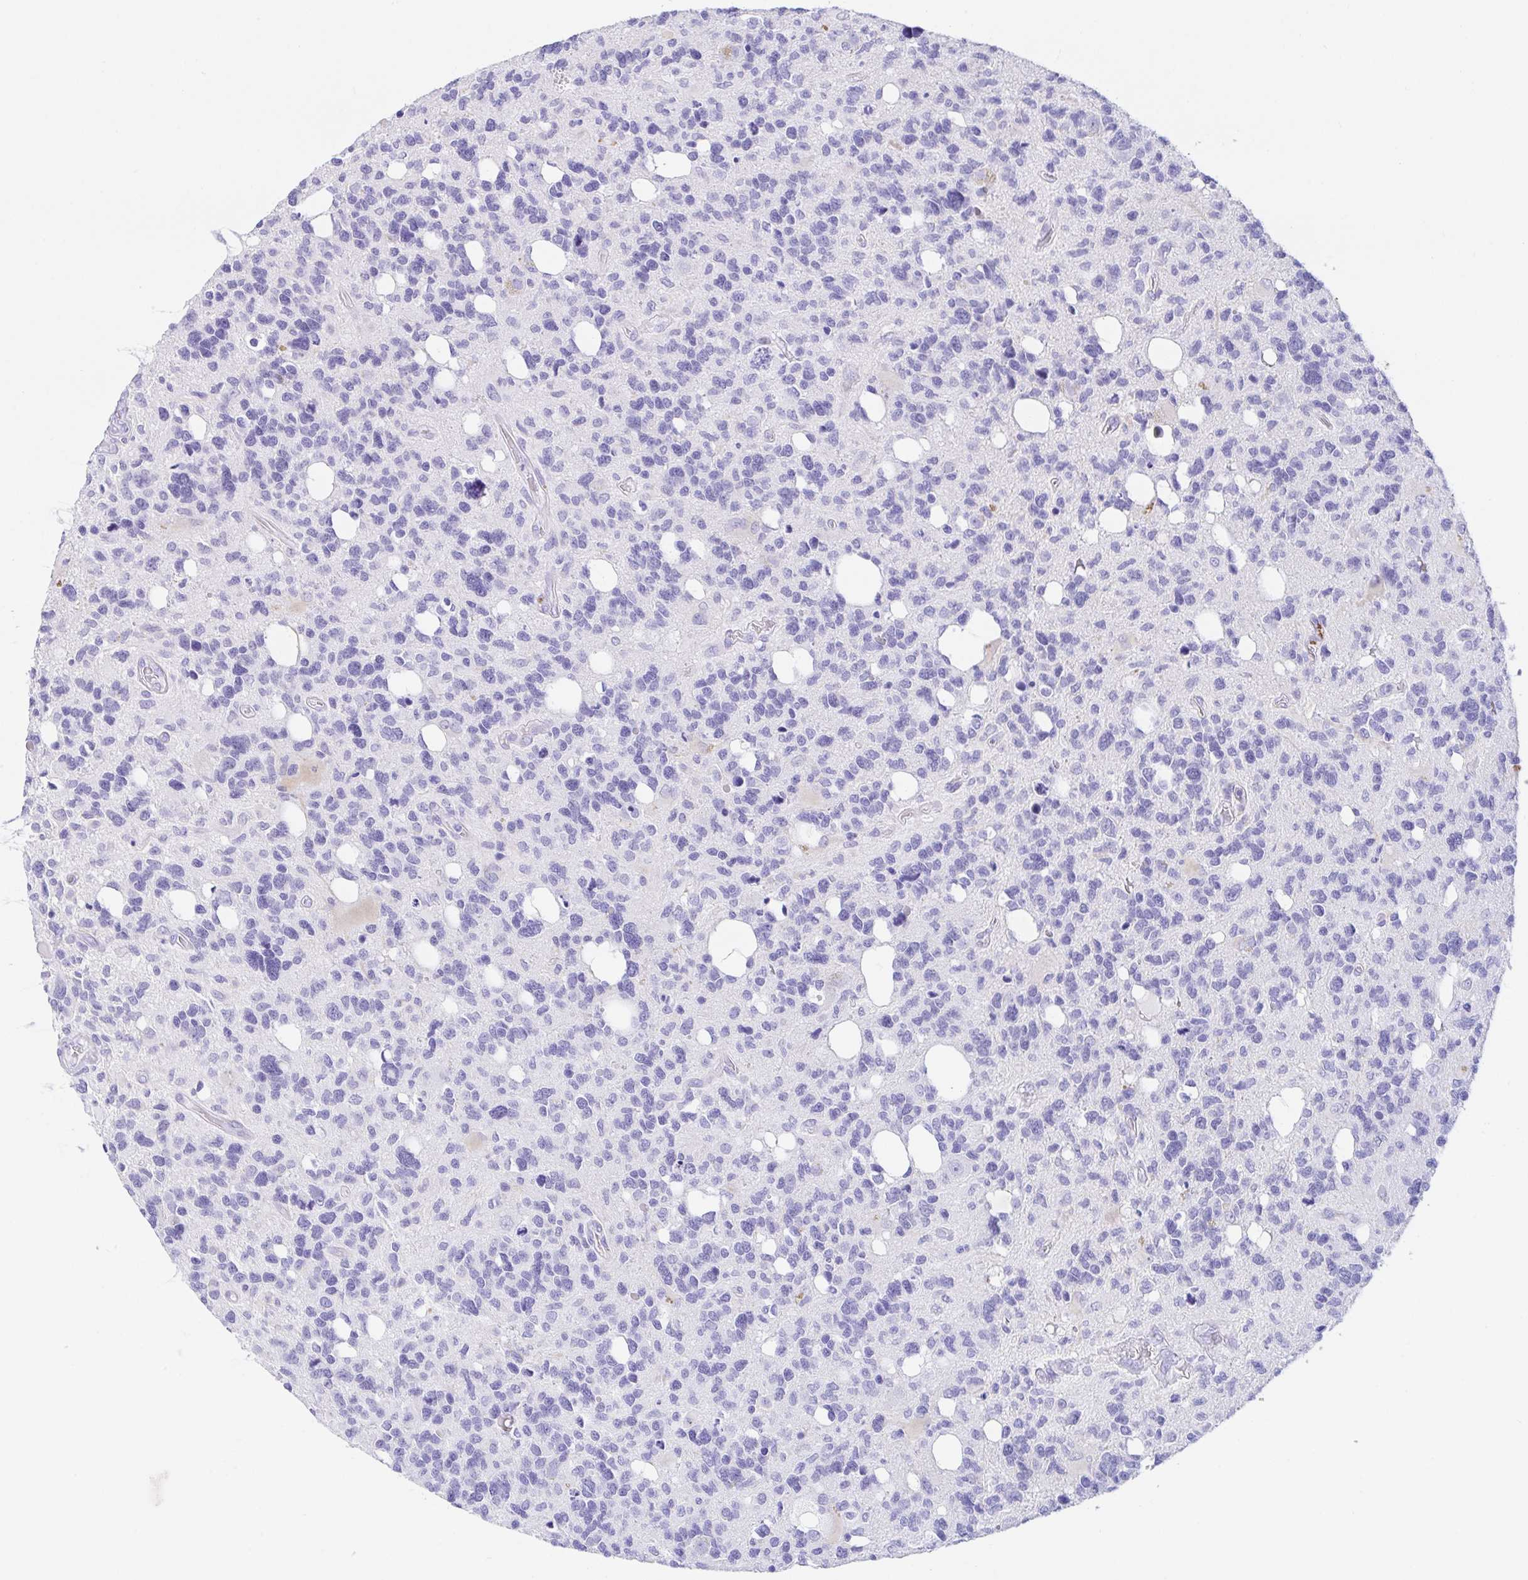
{"staining": {"intensity": "negative", "quantity": "none", "location": "none"}, "tissue": "glioma", "cell_type": "Tumor cells", "image_type": "cancer", "snomed": [{"axis": "morphology", "description": "Glioma, malignant, High grade"}, {"axis": "topography", "description": "Brain"}], "caption": "Immunohistochemical staining of glioma displays no significant positivity in tumor cells. (Immunohistochemistry, brightfield microscopy, high magnification).", "gene": "PAX8", "patient": {"sex": "male", "age": 49}}